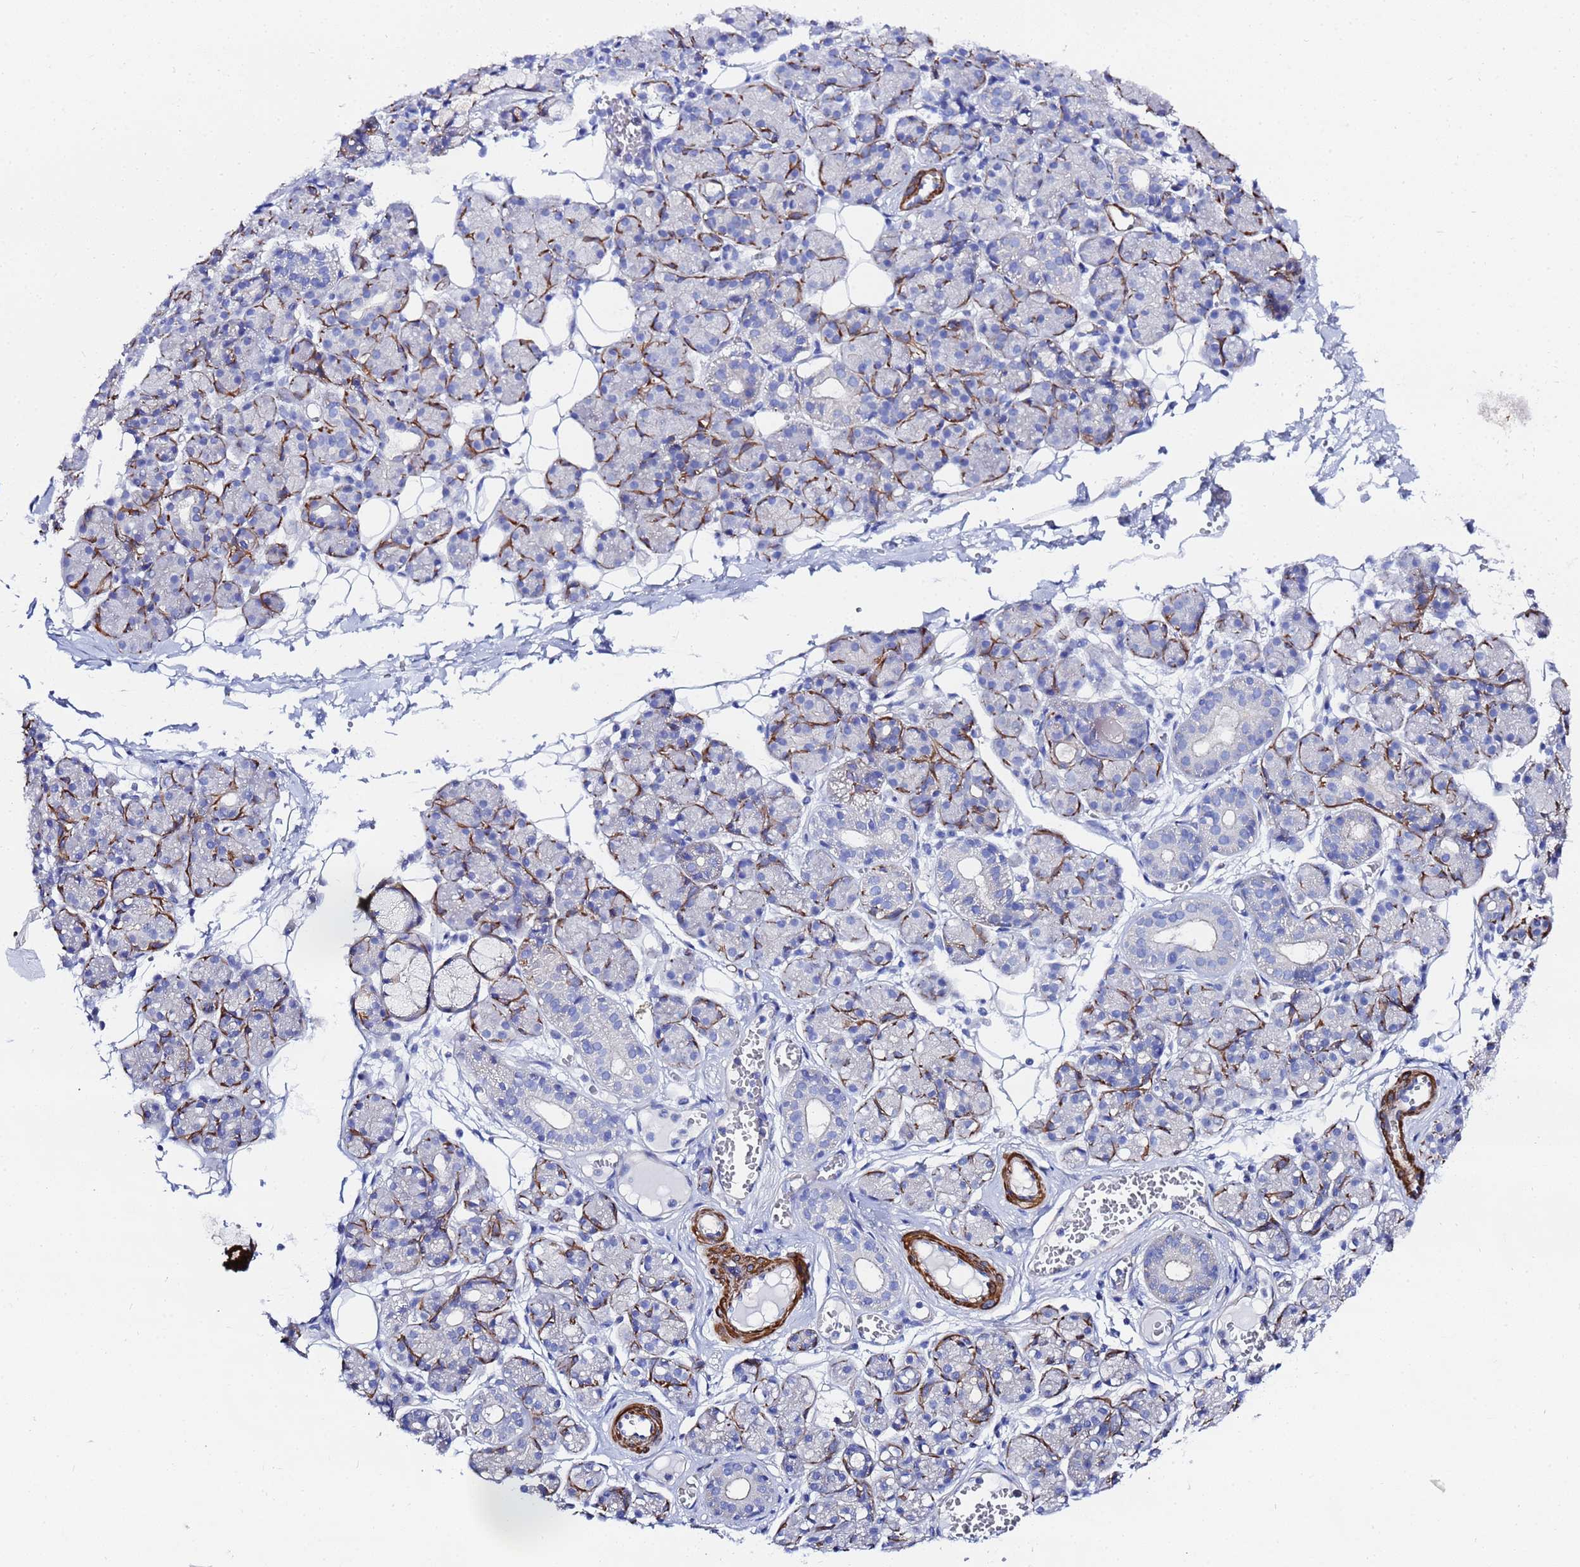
{"staining": {"intensity": "moderate", "quantity": "<25%", "location": "cytoplasmic/membranous"}, "tissue": "salivary gland", "cell_type": "Glandular cells", "image_type": "normal", "snomed": [{"axis": "morphology", "description": "Normal tissue, NOS"}, {"axis": "topography", "description": "Salivary gland"}], "caption": "Human salivary gland stained with a brown dye exhibits moderate cytoplasmic/membranous positive expression in about <25% of glandular cells.", "gene": "RAB39A", "patient": {"sex": "male", "age": 63}}